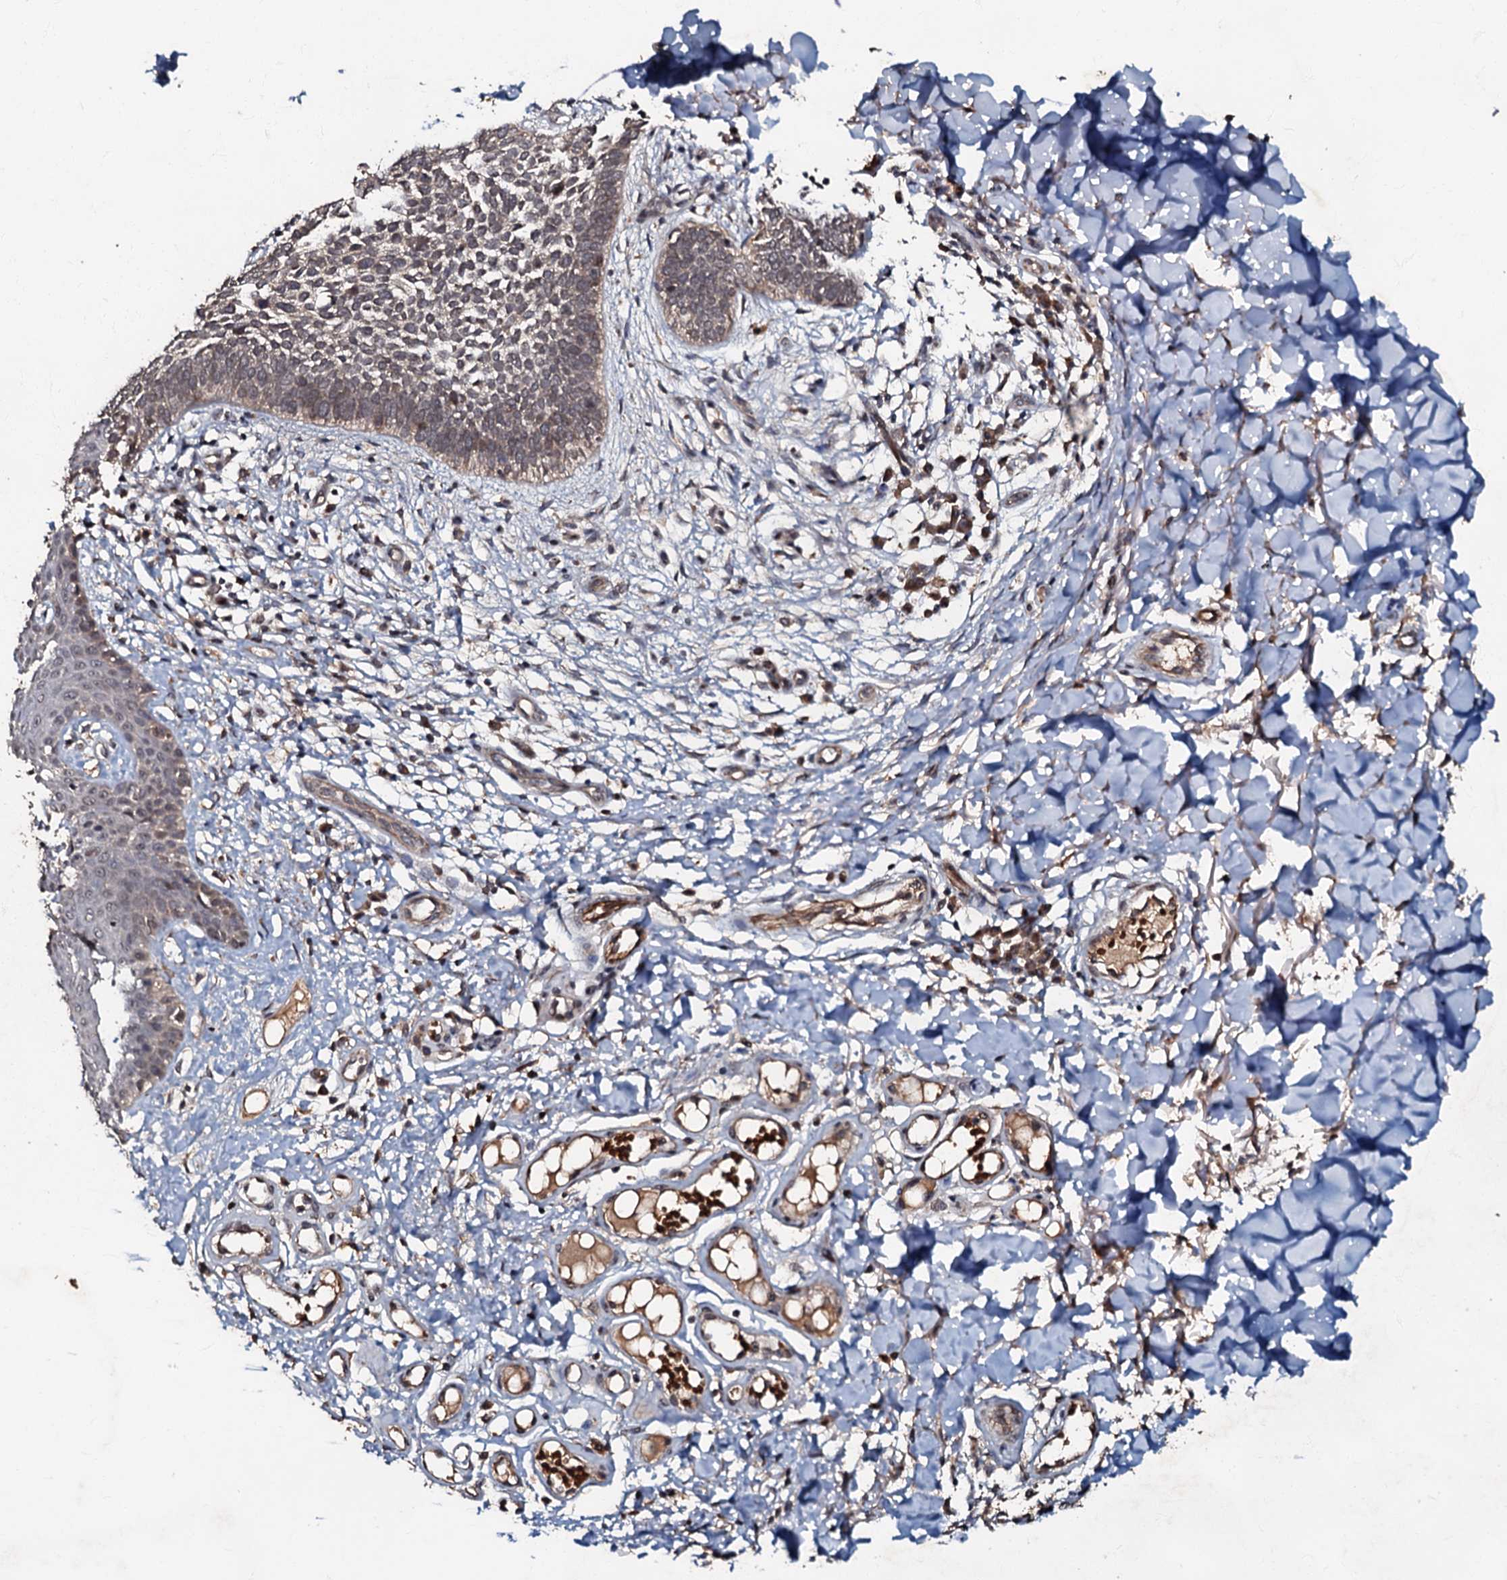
{"staining": {"intensity": "weak", "quantity": "<25%", "location": "nuclear"}, "tissue": "skin cancer", "cell_type": "Tumor cells", "image_type": "cancer", "snomed": [{"axis": "morphology", "description": "Basal cell carcinoma"}, {"axis": "topography", "description": "Skin"}], "caption": "The IHC photomicrograph has no significant expression in tumor cells of skin cancer (basal cell carcinoma) tissue. (DAB (3,3'-diaminobenzidine) IHC visualized using brightfield microscopy, high magnification).", "gene": "MANSC4", "patient": {"sex": "female", "age": 64}}